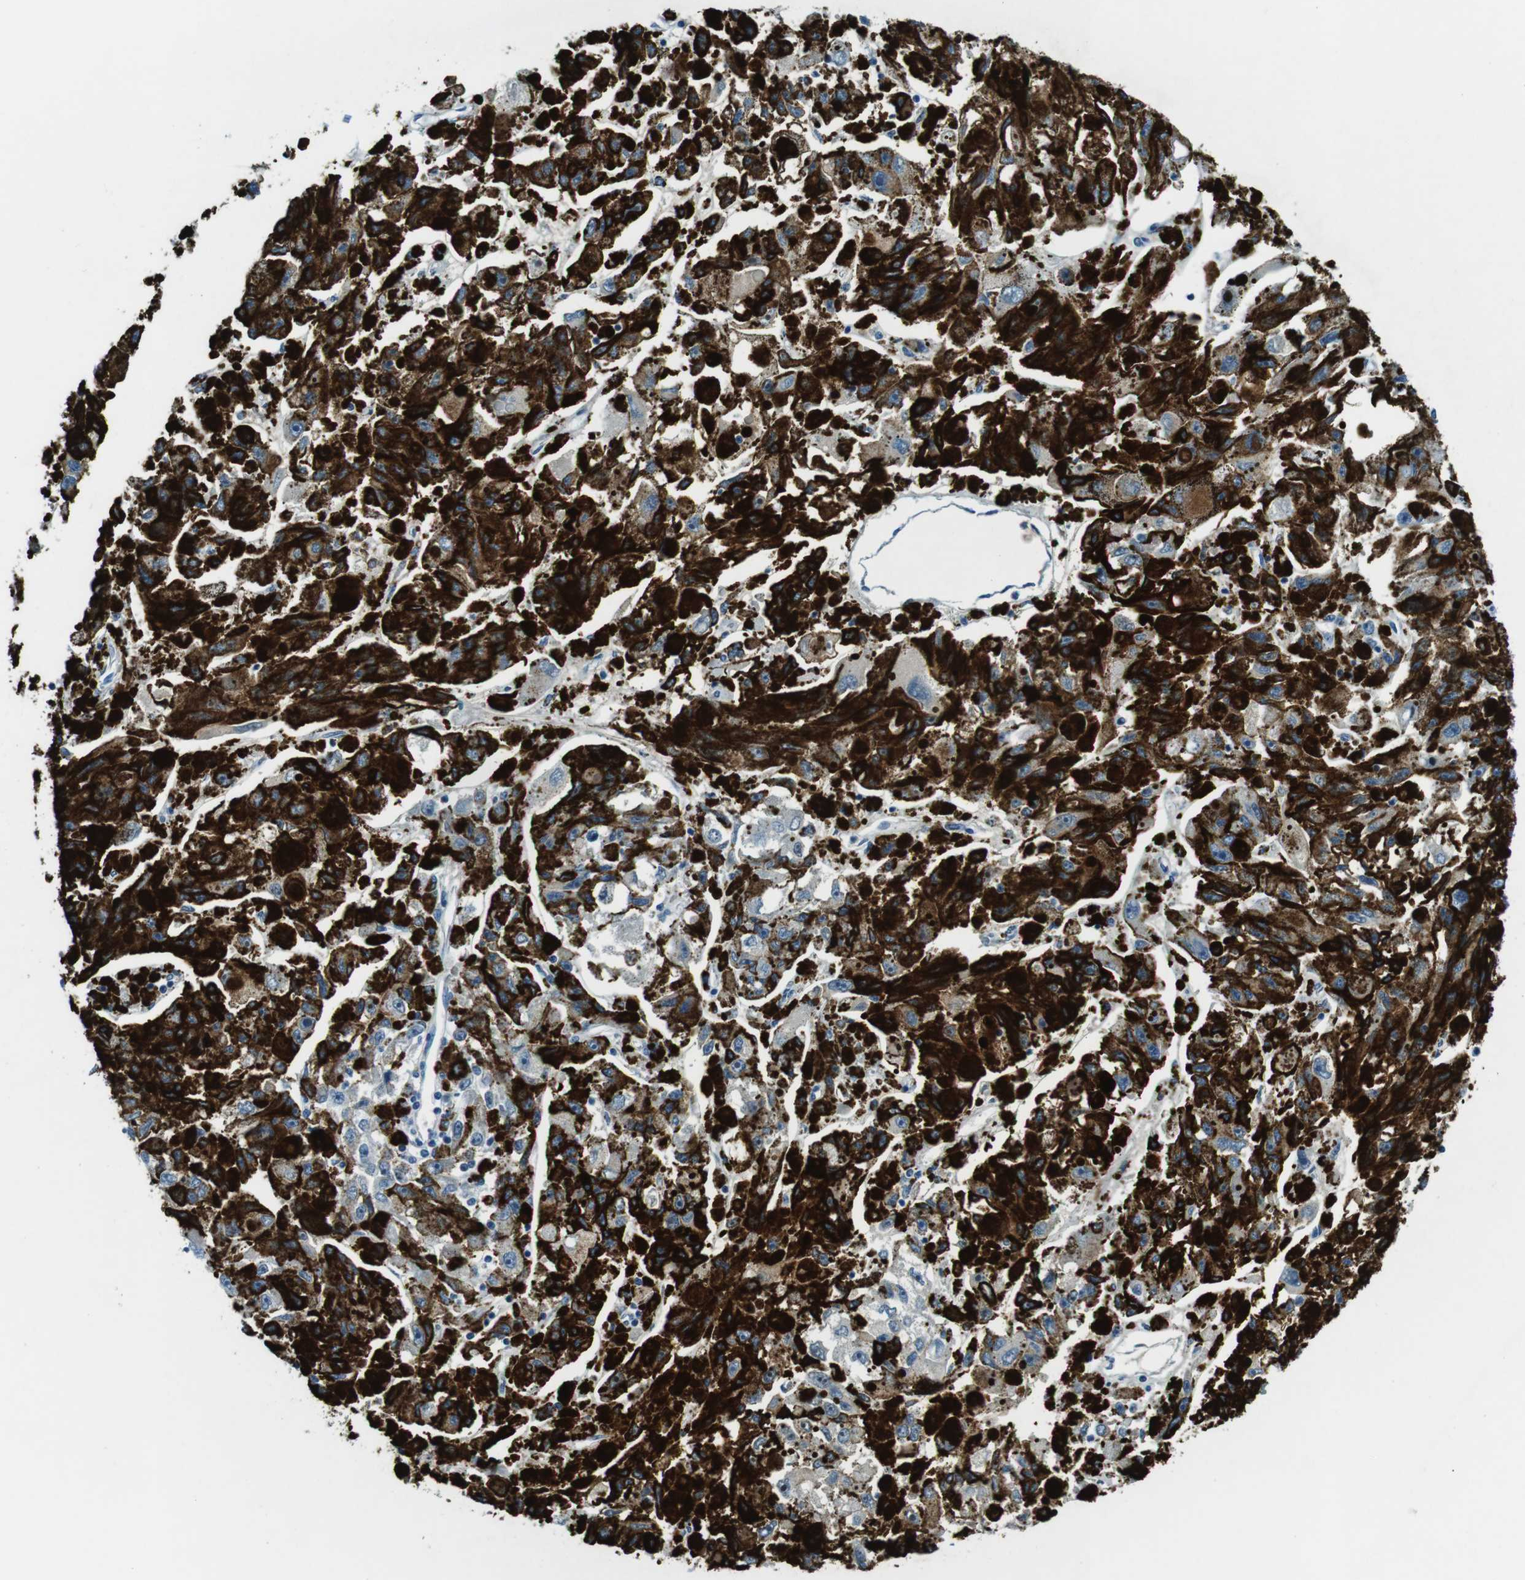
{"staining": {"intensity": "weak", "quantity": ">75%", "location": "cytoplasmic/membranous"}, "tissue": "melanoma", "cell_type": "Tumor cells", "image_type": "cancer", "snomed": [{"axis": "morphology", "description": "Malignant melanoma, NOS"}, {"axis": "topography", "description": "Skin"}], "caption": "Melanoma tissue reveals weak cytoplasmic/membranous staining in about >75% of tumor cells", "gene": "PHLDA1", "patient": {"sex": "female", "age": 104}}